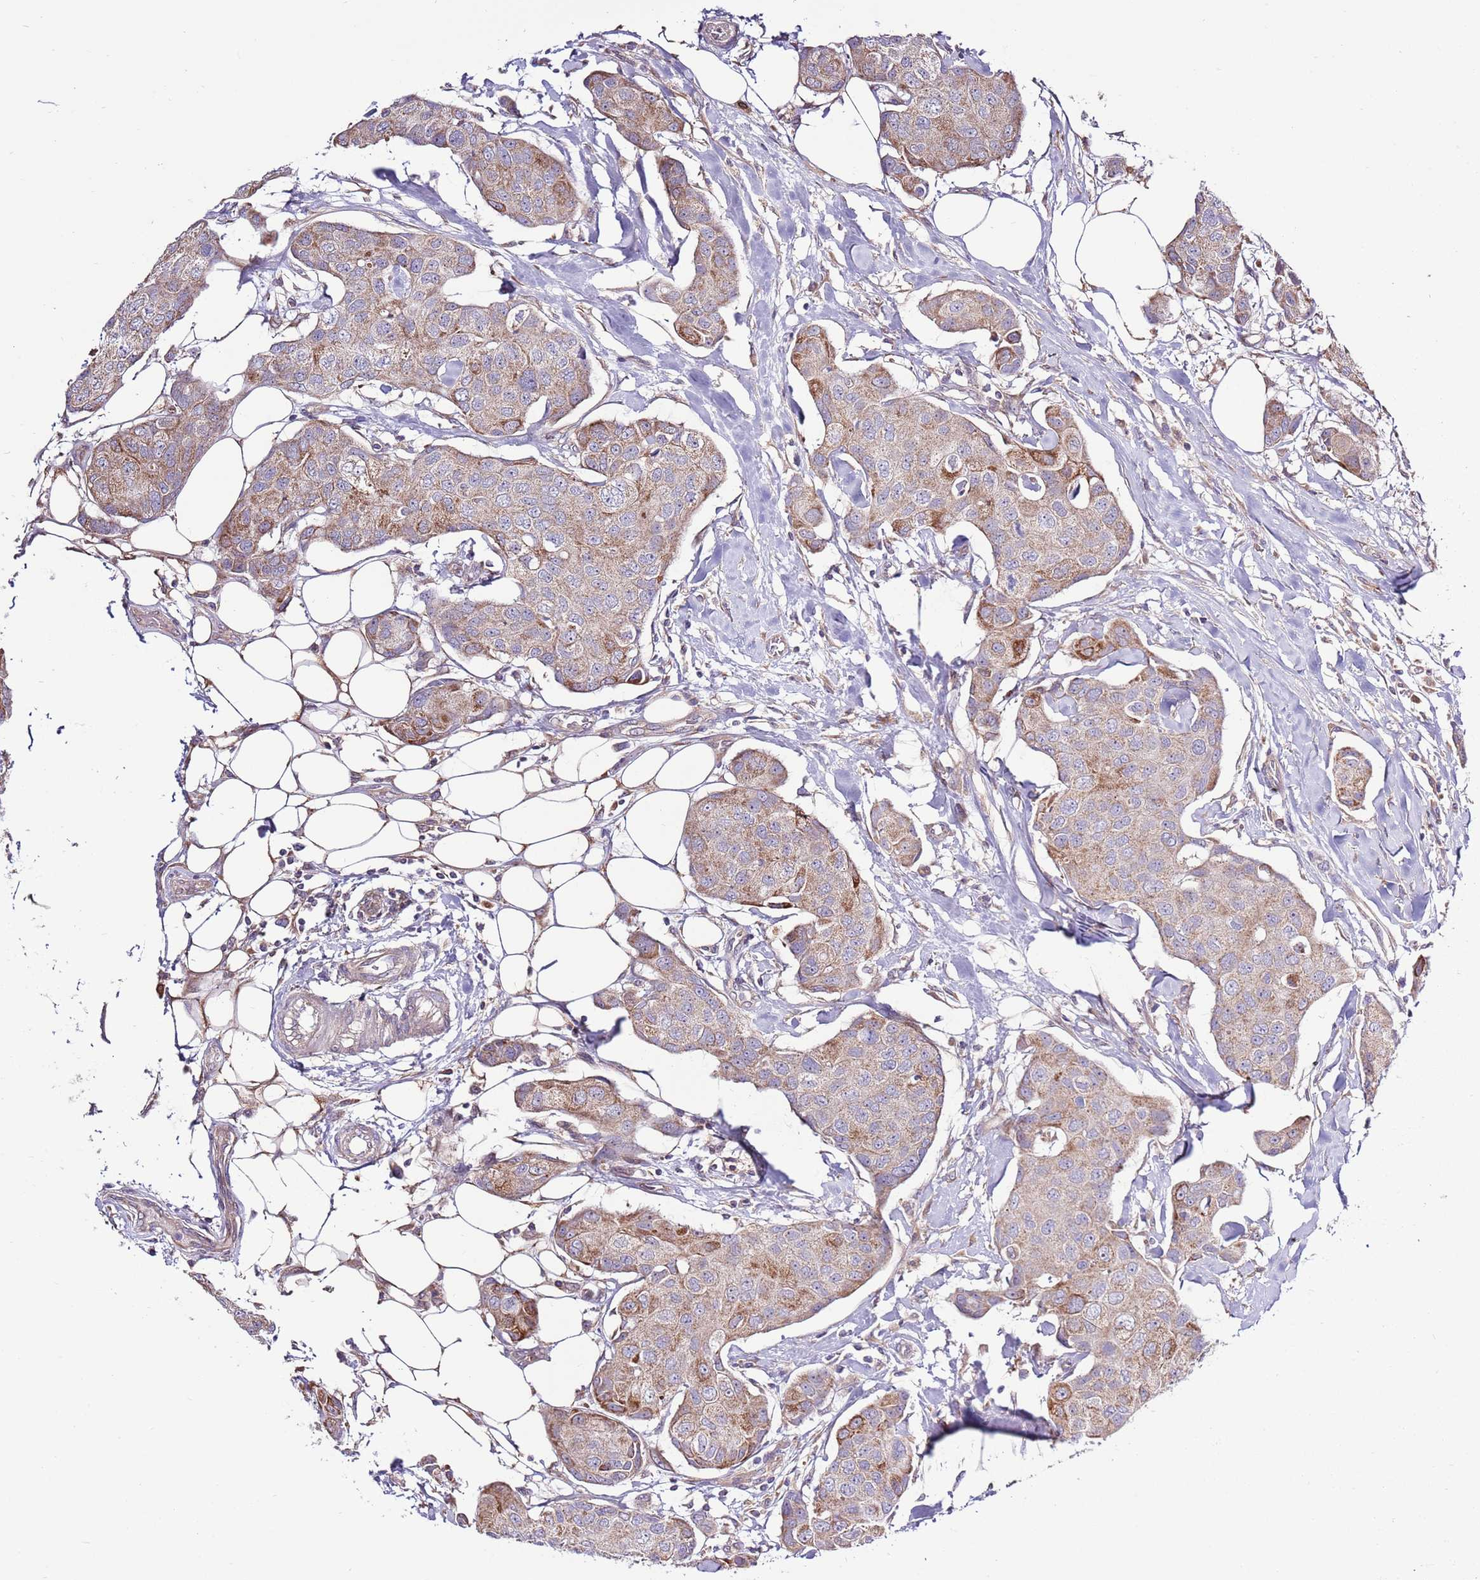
{"staining": {"intensity": "moderate", "quantity": "<25%", "location": "cytoplasmic/membranous"}, "tissue": "breast cancer", "cell_type": "Tumor cells", "image_type": "cancer", "snomed": [{"axis": "morphology", "description": "Duct carcinoma"}, {"axis": "topography", "description": "Breast"}, {"axis": "topography", "description": "Lymph node"}], "caption": "DAB immunohistochemical staining of human infiltrating ductal carcinoma (breast) reveals moderate cytoplasmic/membranous protein expression in about <25% of tumor cells.", "gene": "SMG1", "patient": {"sex": "female", "age": 80}}